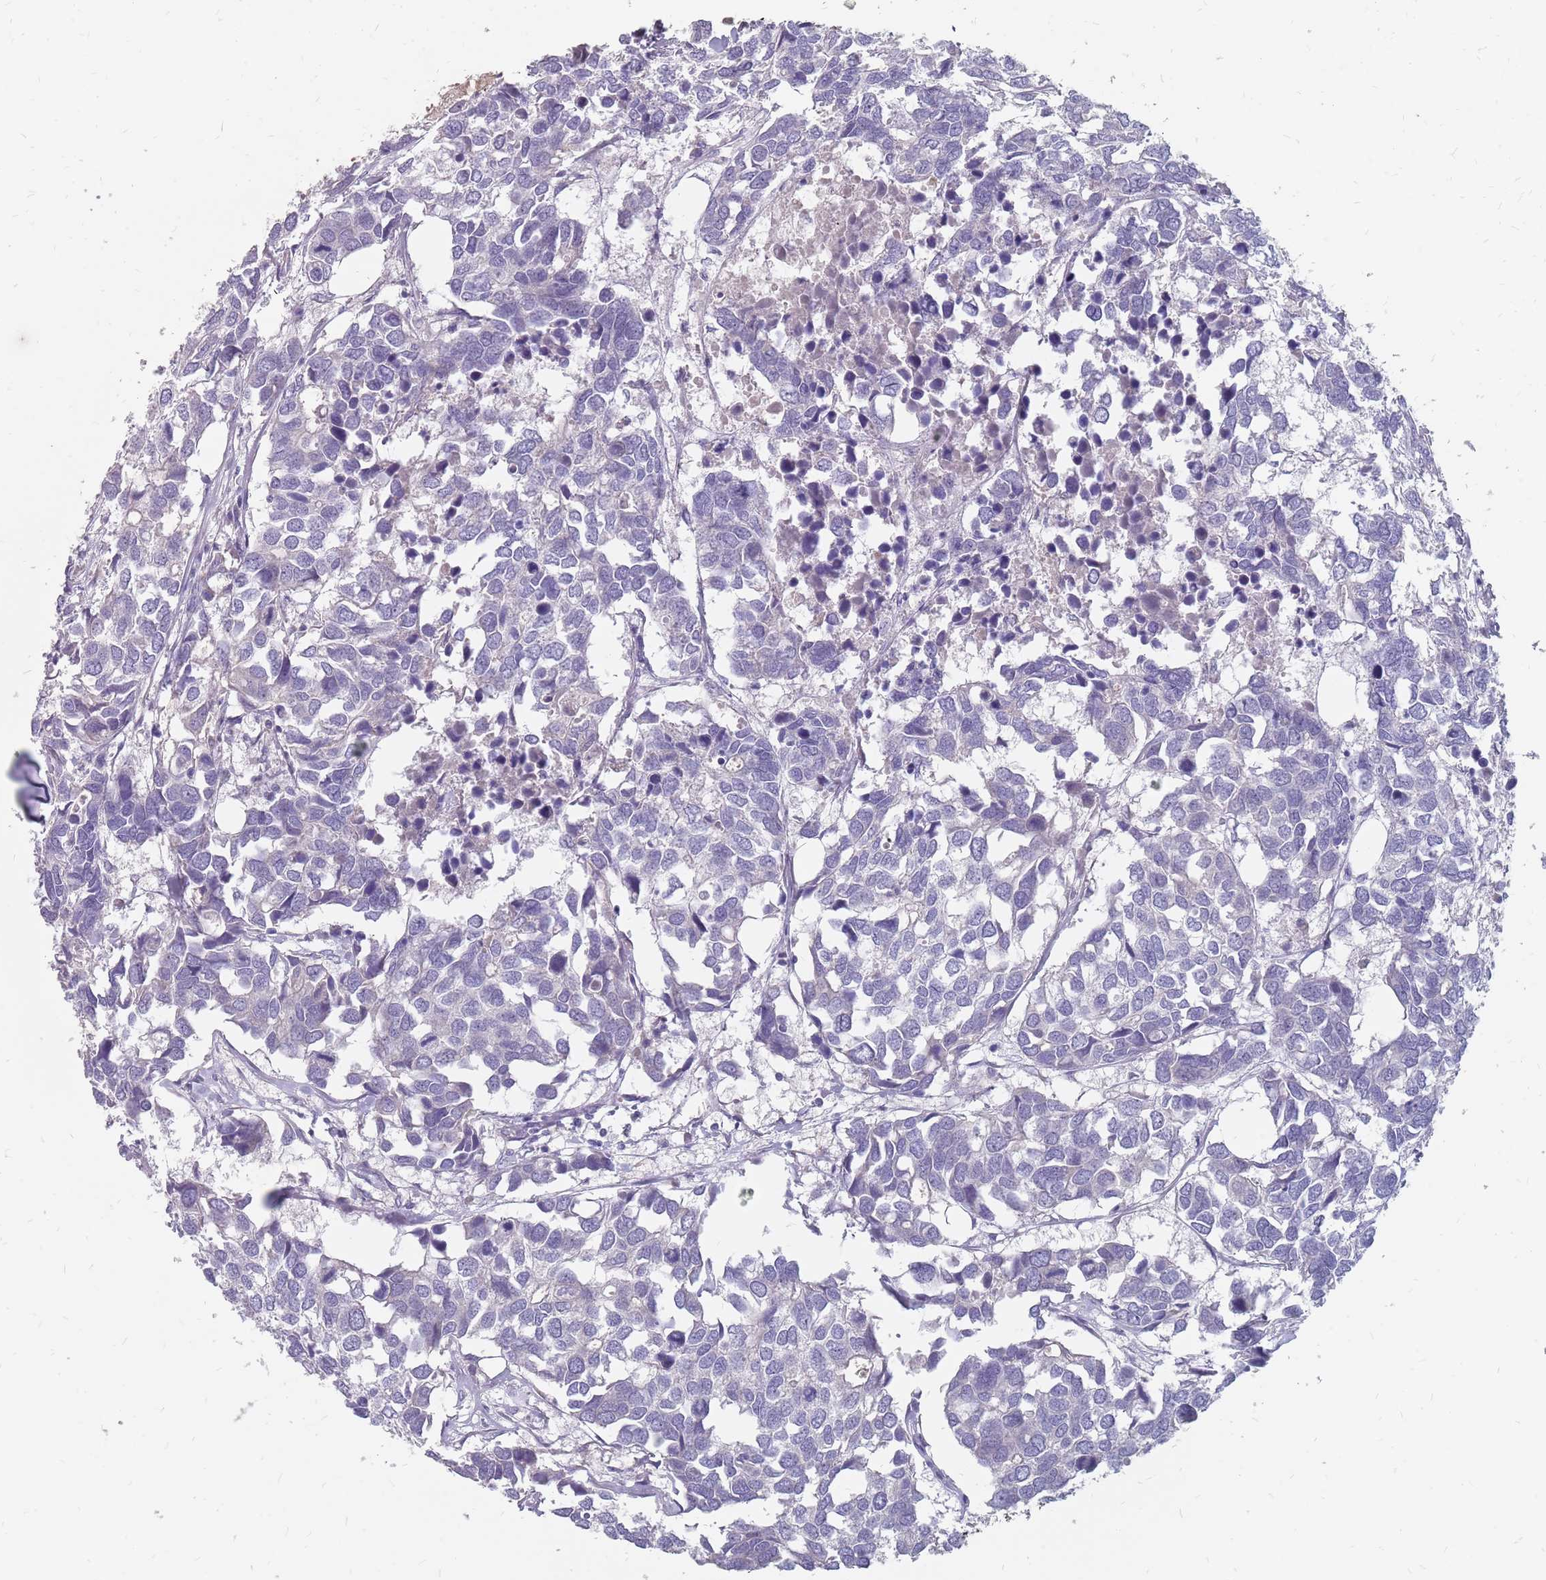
{"staining": {"intensity": "negative", "quantity": "none", "location": "none"}, "tissue": "breast cancer", "cell_type": "Tumor cells", "image_type": "cancer", "snomed": [{"axis": "morphology", "description": "Duct carcinoma"}, {"axis": "topography", "description": "Breast"}], "caption": "Human infiltrating ductal carcinoma (breast) stained for a protein using IHC shows no expression in tumor cells.", "gene": "CMTR2", "patient": {"sex": "female", "age": 83}}